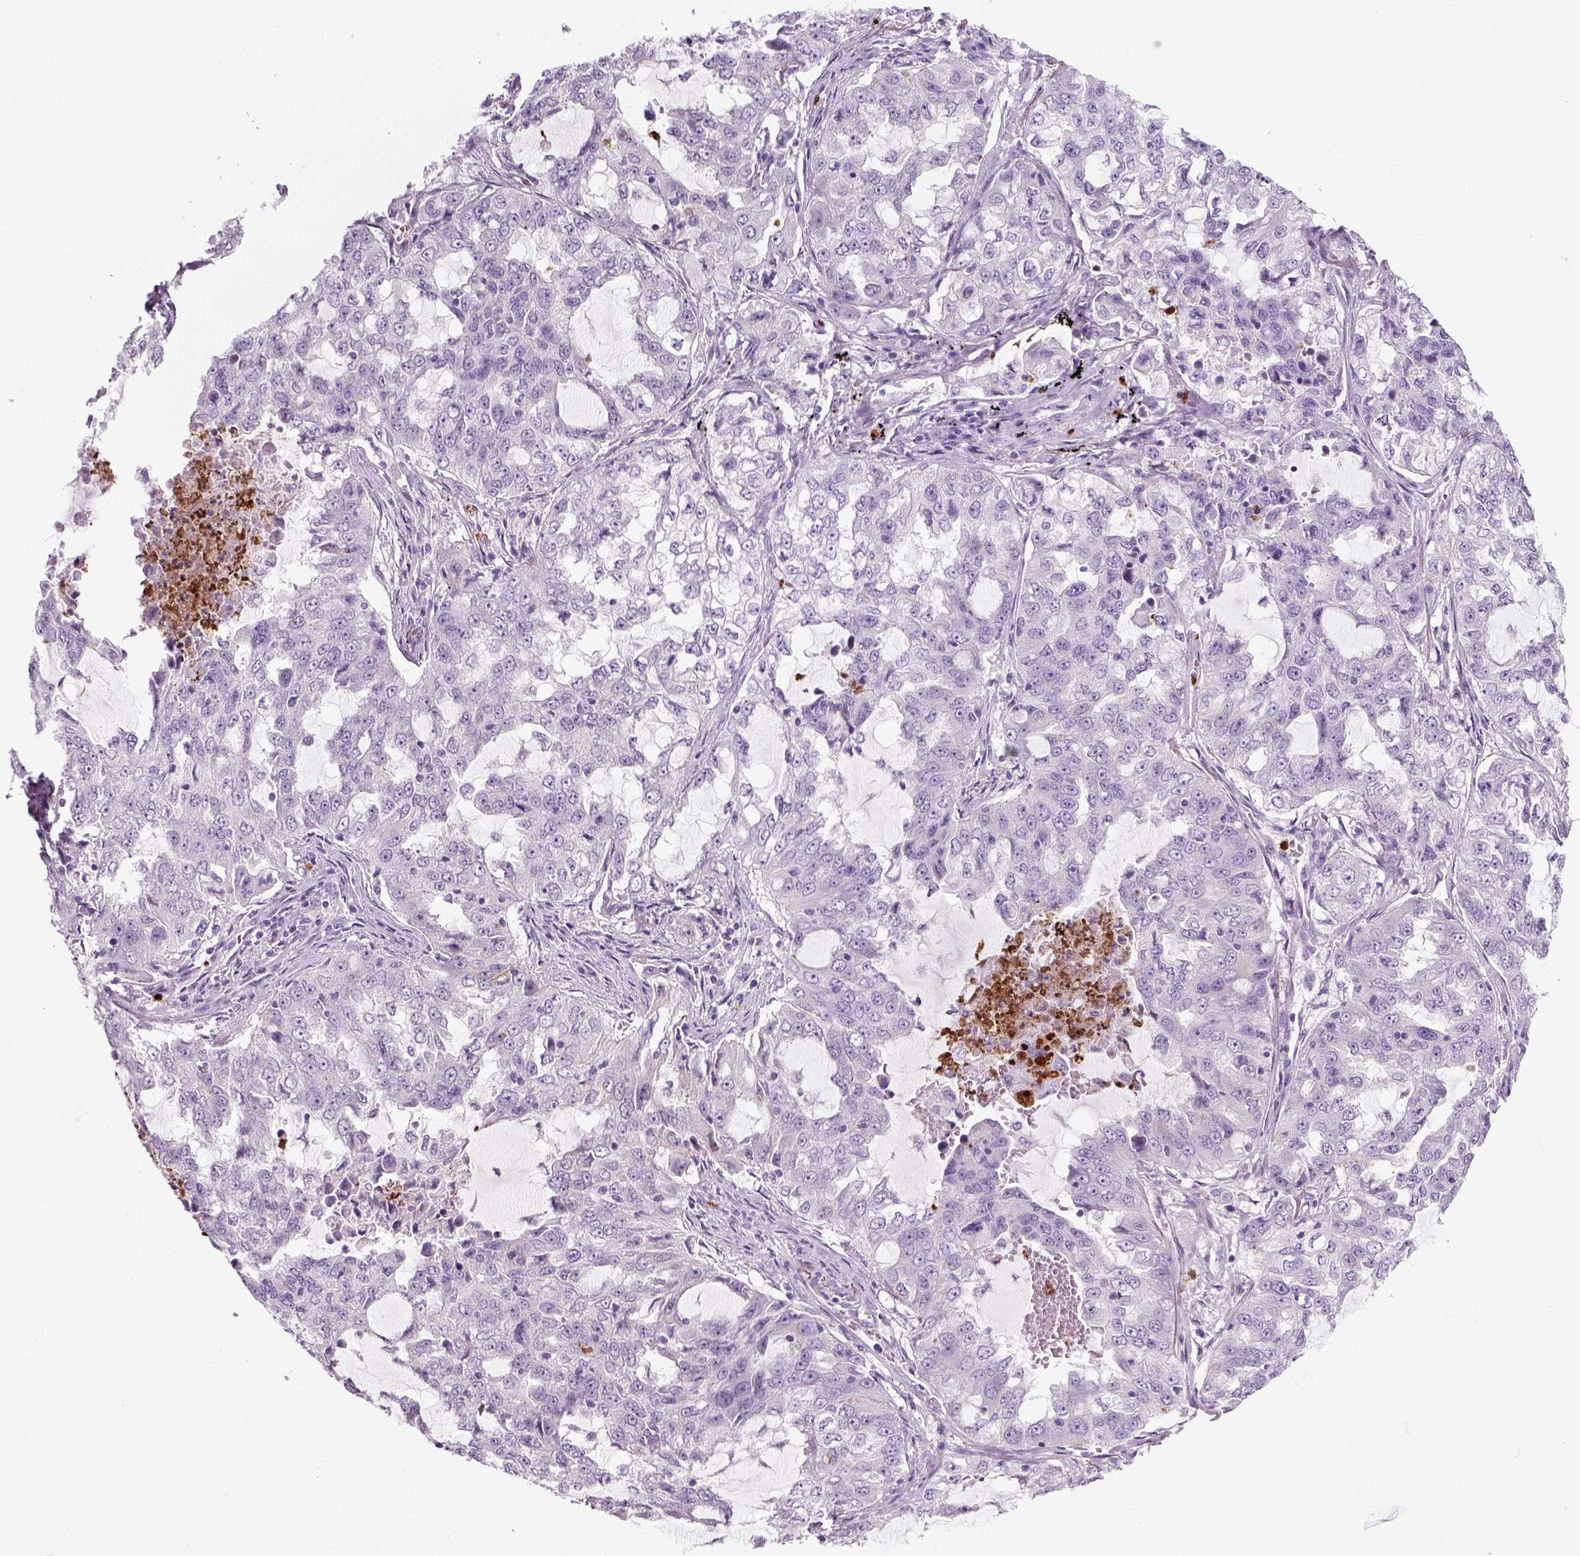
{"staining": {"intensity": "negative", "quantity": "none", "location": "none"}, "tissue": "lung cancer", "cell_type": "Tumor cells", "image_type": "cancer", "snomed": [{"axis": "morphology", "description": "Adenocarcinoma, NOS"}, {"axis": "topography", "description": "Lung"}], "caption": "DAB immunohistochemical staining of human lung cancer demonstrates no significant staining in tumor cells.", "gene": "IL4", "patient": {"sex": "female", "age": 61}}